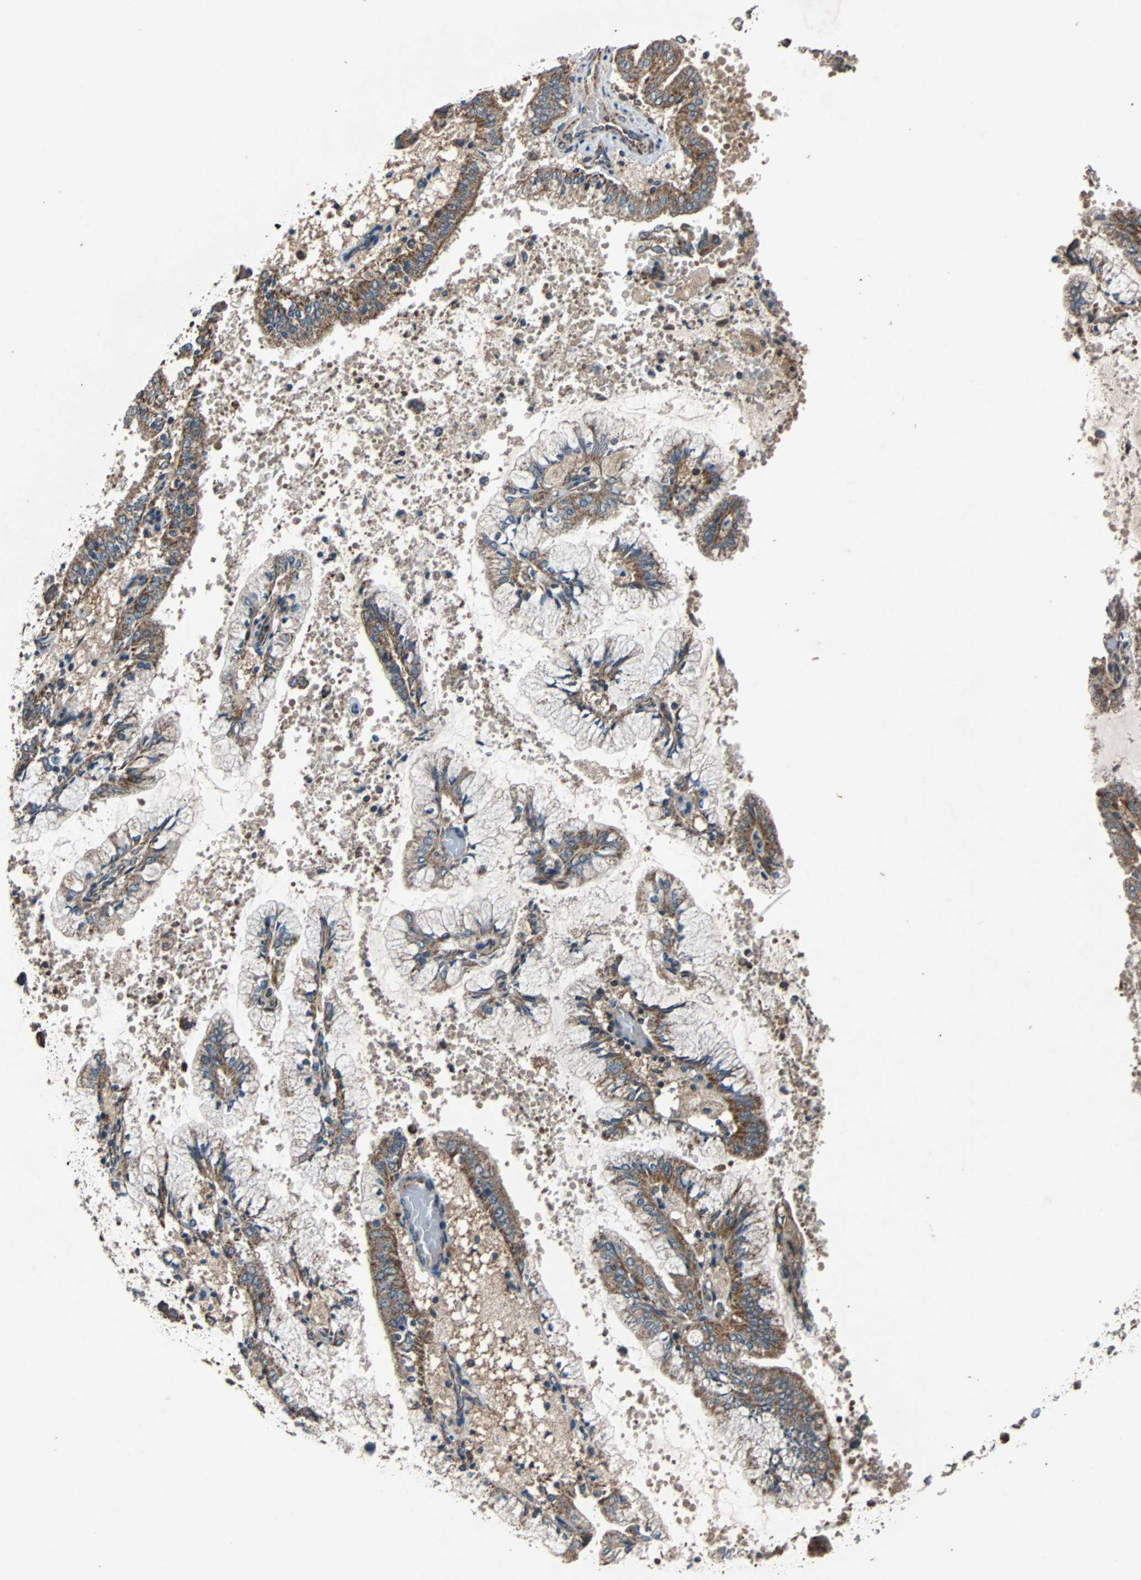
{"staining": {"intensity": "moderate", "quantity": ">75%", "location": "cytoplasmic/membranous"}, "tissue": "endometrial cancer", "cell_type": "Tumor cells", "image_type": "cancer", "snomed": [{"axis": "morphology", "description": "Adenocarcinoma, NOS"}, {"axis": "topography", "description": "Endometrium"}], "caption": "Human endometrial adenocarcinoma stained with a protein marker exhibits moderate staining in tumor cells.", "gene": "ACTR3", "patient": {"sex": "female", "age": 63}}